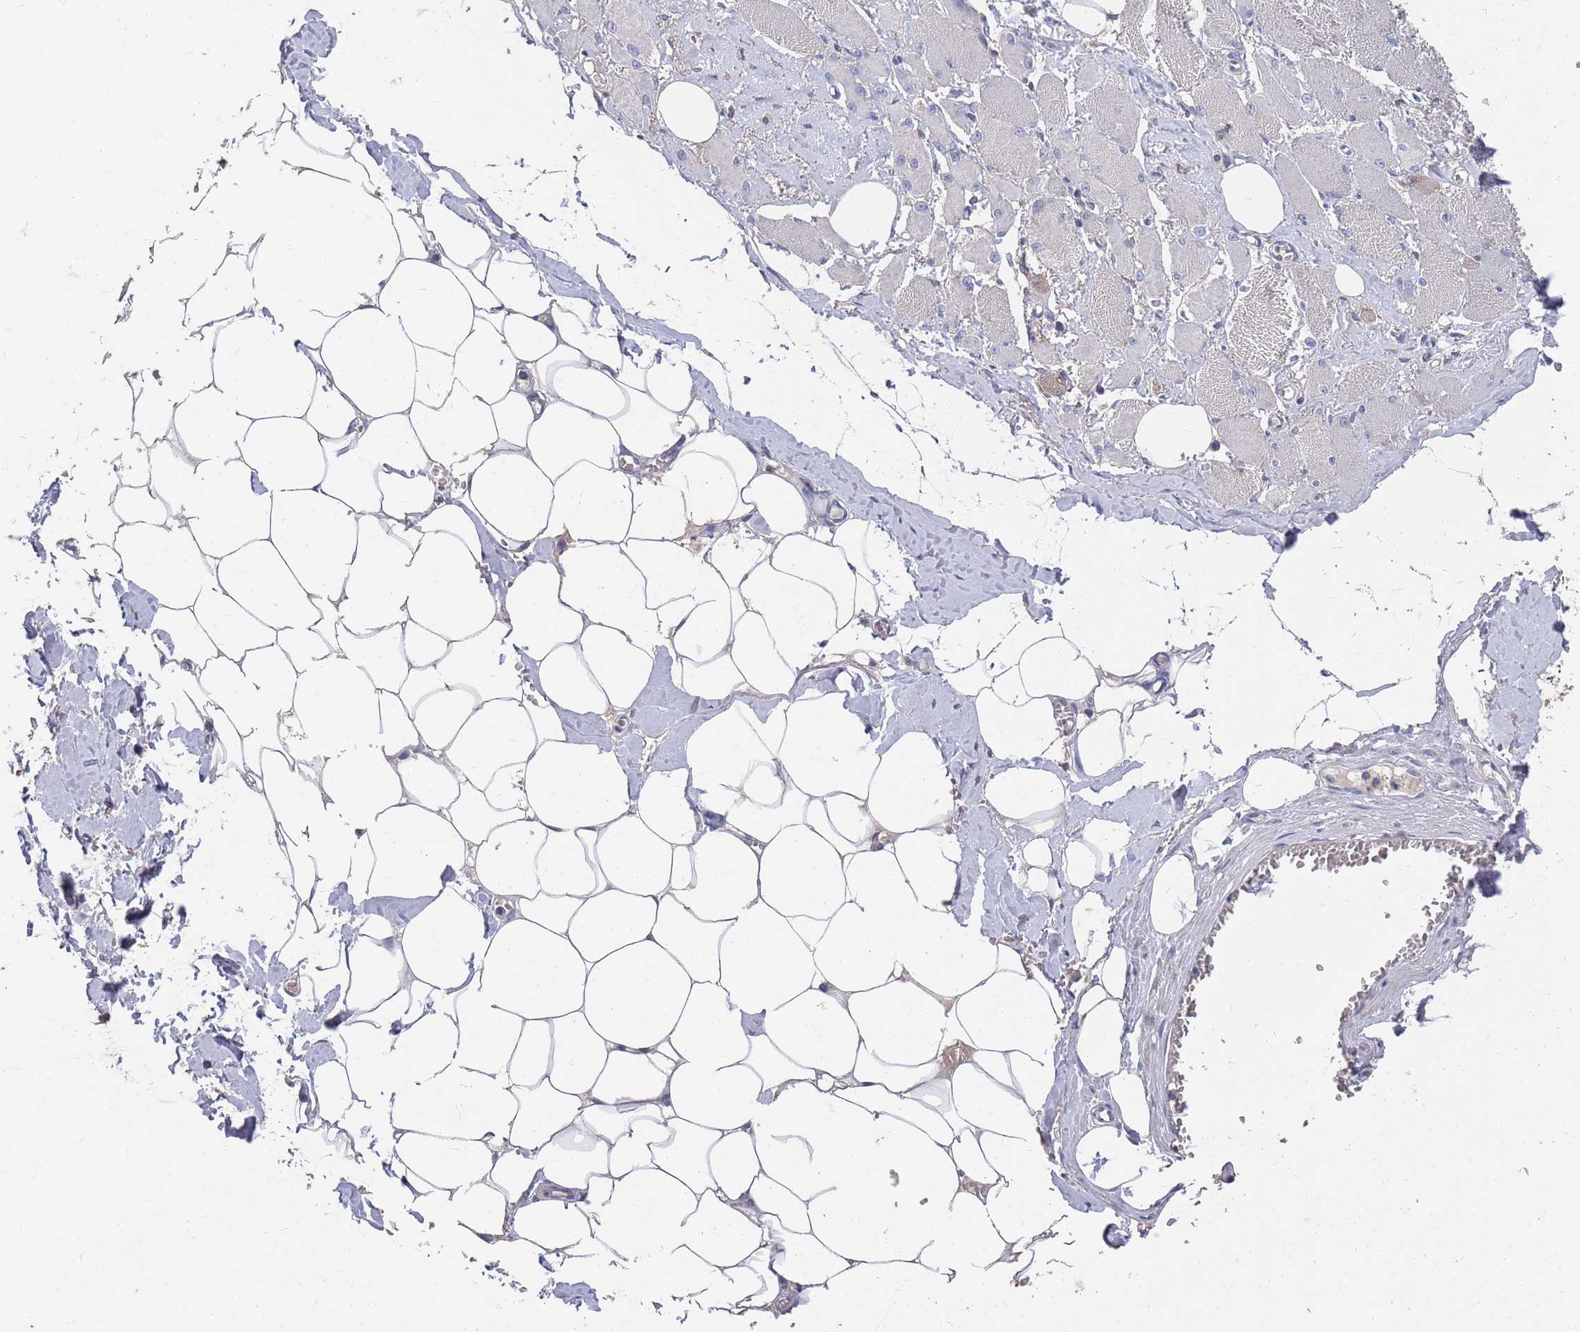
{"staining": {"intensity": "negative", "quantity": "none", "location": "none"}, "tissue": "skeletal muscle", "cell_type": "Myocytes", "image_type": "normal", "snomed": [{"axis": "morphology", "description": "Normal tissue, NOS"}, {"axis": "morphology", "description": "Basal cell carcinoma"}, {"axis": "topography", "description": "Skeletal muscle"}], "caption": "High power microscopy histopathology image of an immunohistochemistry micrograph of benign skeletal muscle, revealing no significant positivity in myocytes.", "gene": "BTBD18", "patient": {"sex": "female", "age": 64}}